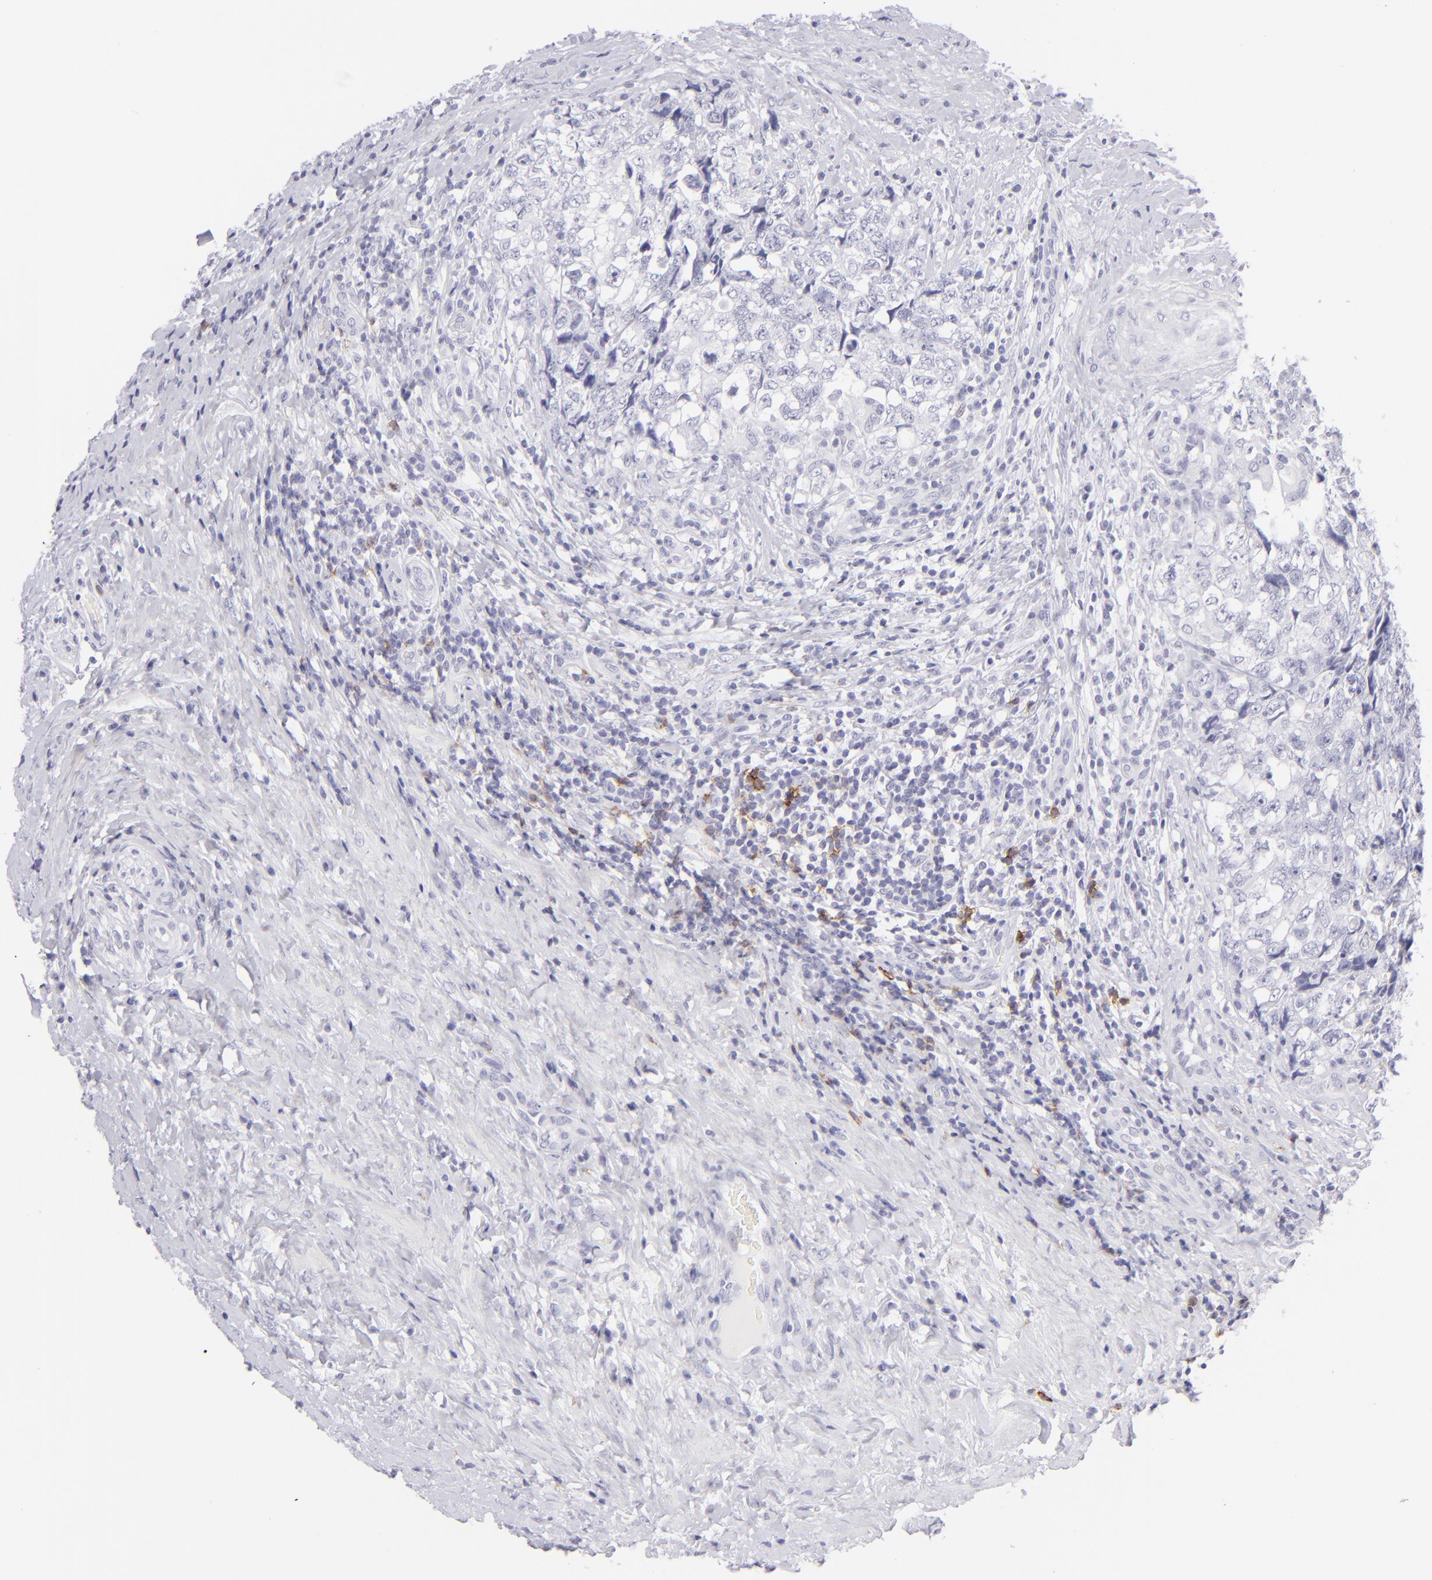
{"staining": {"intensity": "negative", "quantity": "none", "location": "none"}, "tissue": "testis cancer", "cell_type": "Tumor cells", "image_type": "cancer", "snomed": [{"axis": "morphology", "description": "Carcinoma, Embryonal, NOS"}, {"axis": "topography", "description": "Testis"}], "caption": "There is no significant staining in tumor cells of testis cancer (embryonal carcinoma). The staining was performed using DAB to visualize the protein expression in brown, while the nuclei were stained in blue with hematoxylin (Magnification: 20x).", "gene": "FCER2", "patient": {"sex": "male", "age": 31}}